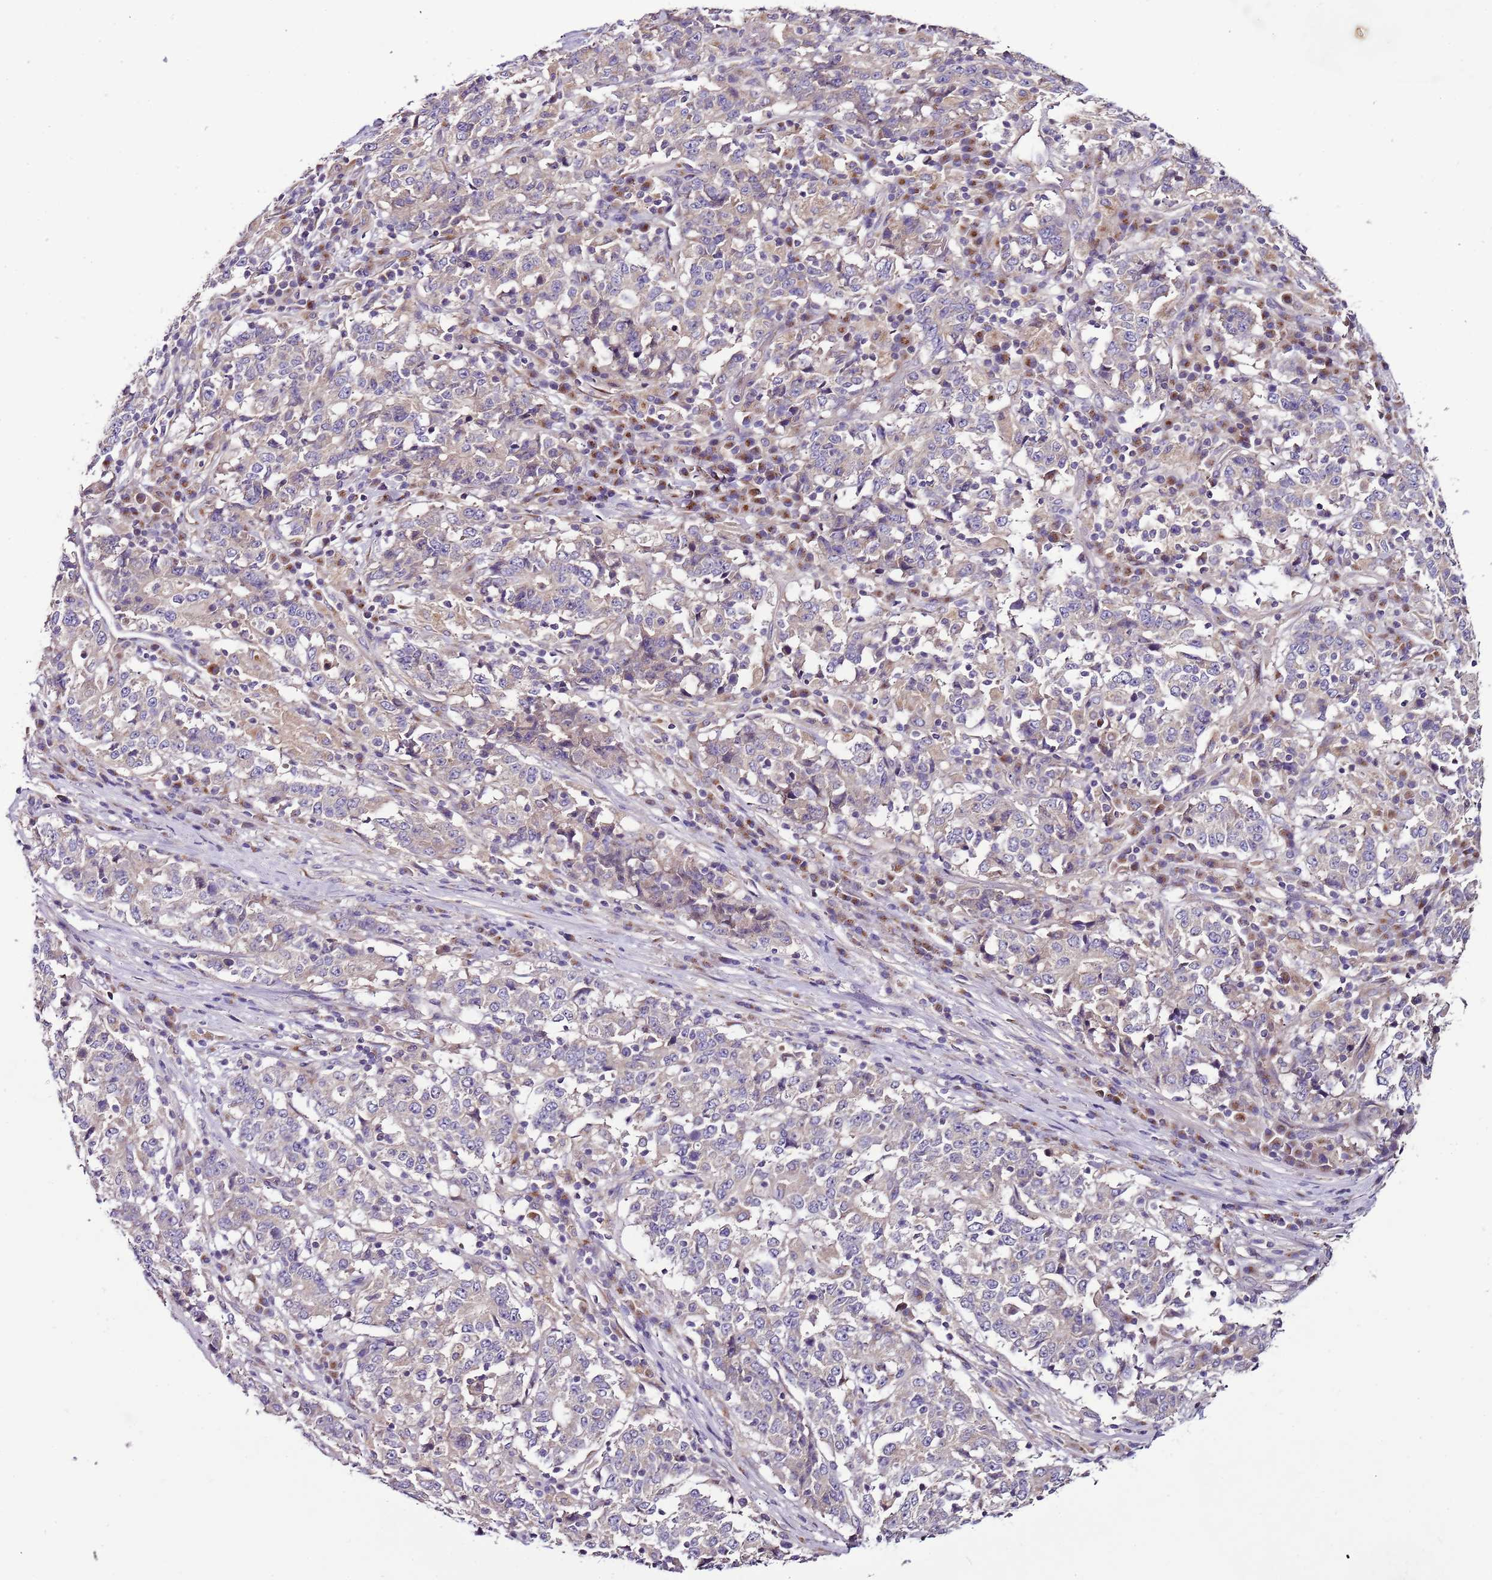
{"staining": {"intensity": "negative", "quantity": "none", "location": "none"}, "tissue": "stomach cancer", "cell_type": "Tumor cells", "image_type": "cancer", "snomed": [{"axis": "morphology", "description": "Adenocarcinoma, NOS"}, {"axis": "topography", "description": "Stomach"}], "caption": "Immunohistochemical staining of human stomach adenocarcinoma demonstrates no significant staining in tumor cells. Nuclei are stained in blue.", "gene": "FAM20A", "patient": {"sex": "male", "age": 59}}